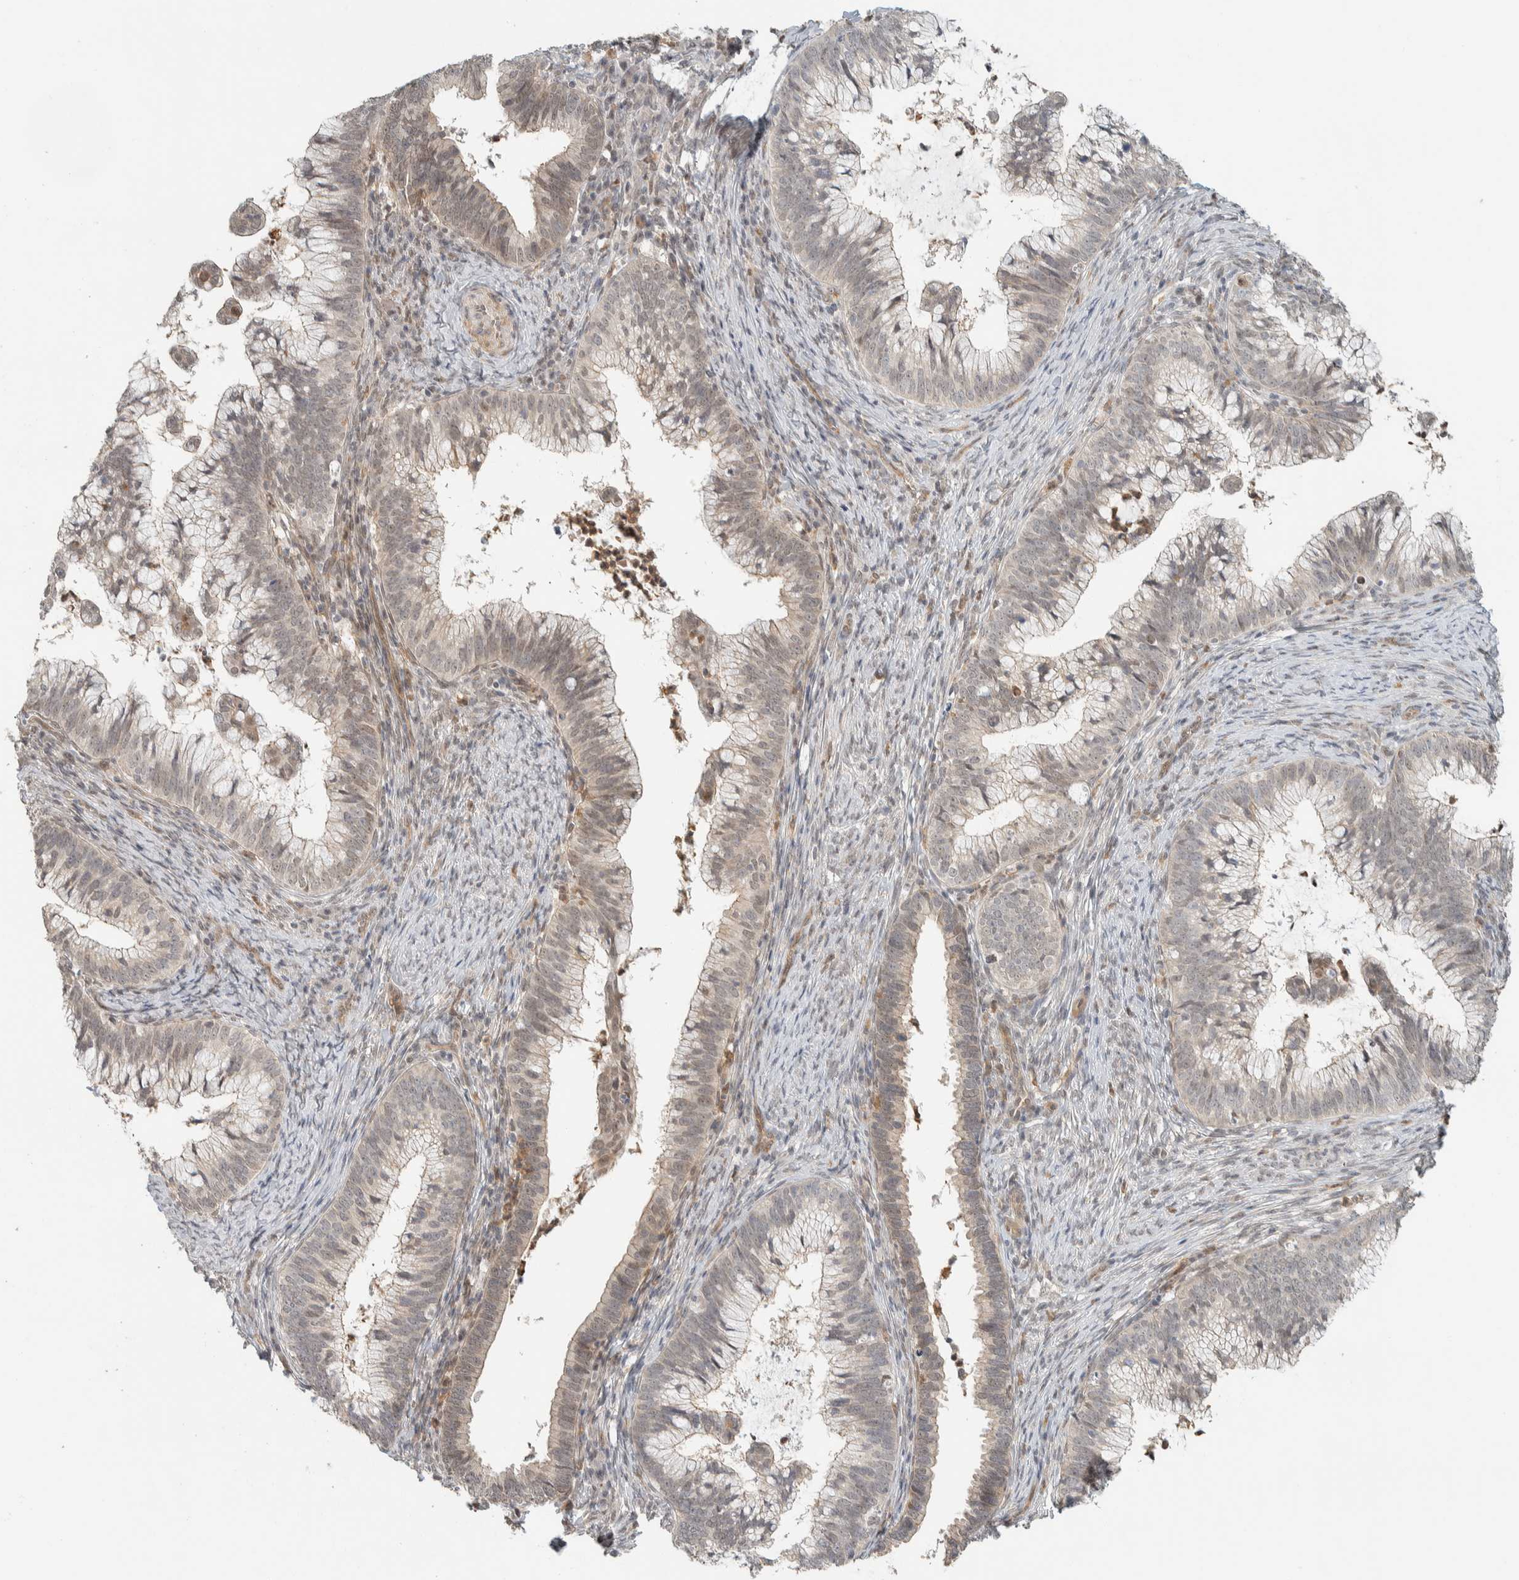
{"staining": {"intensity": "weak", "quantity": "<25%", "location": "cytoplasmic/membranous,nuclear"}, "tissue": "cervical cancer", "cell_type": "Tumor cells", "image_type": "cancer", "snomed": [{"axis": "morphology", "description": "Adenocarcinoma, NOS"}, {"axis": "topography", "description": "Cervix"}], "caption": "A photomicrograph of human adenocarcinoma (cervical) is negative for staining in tumor cells.", "gene": "ZBTB2", "patient": {"sex": "female", "age": 36}}